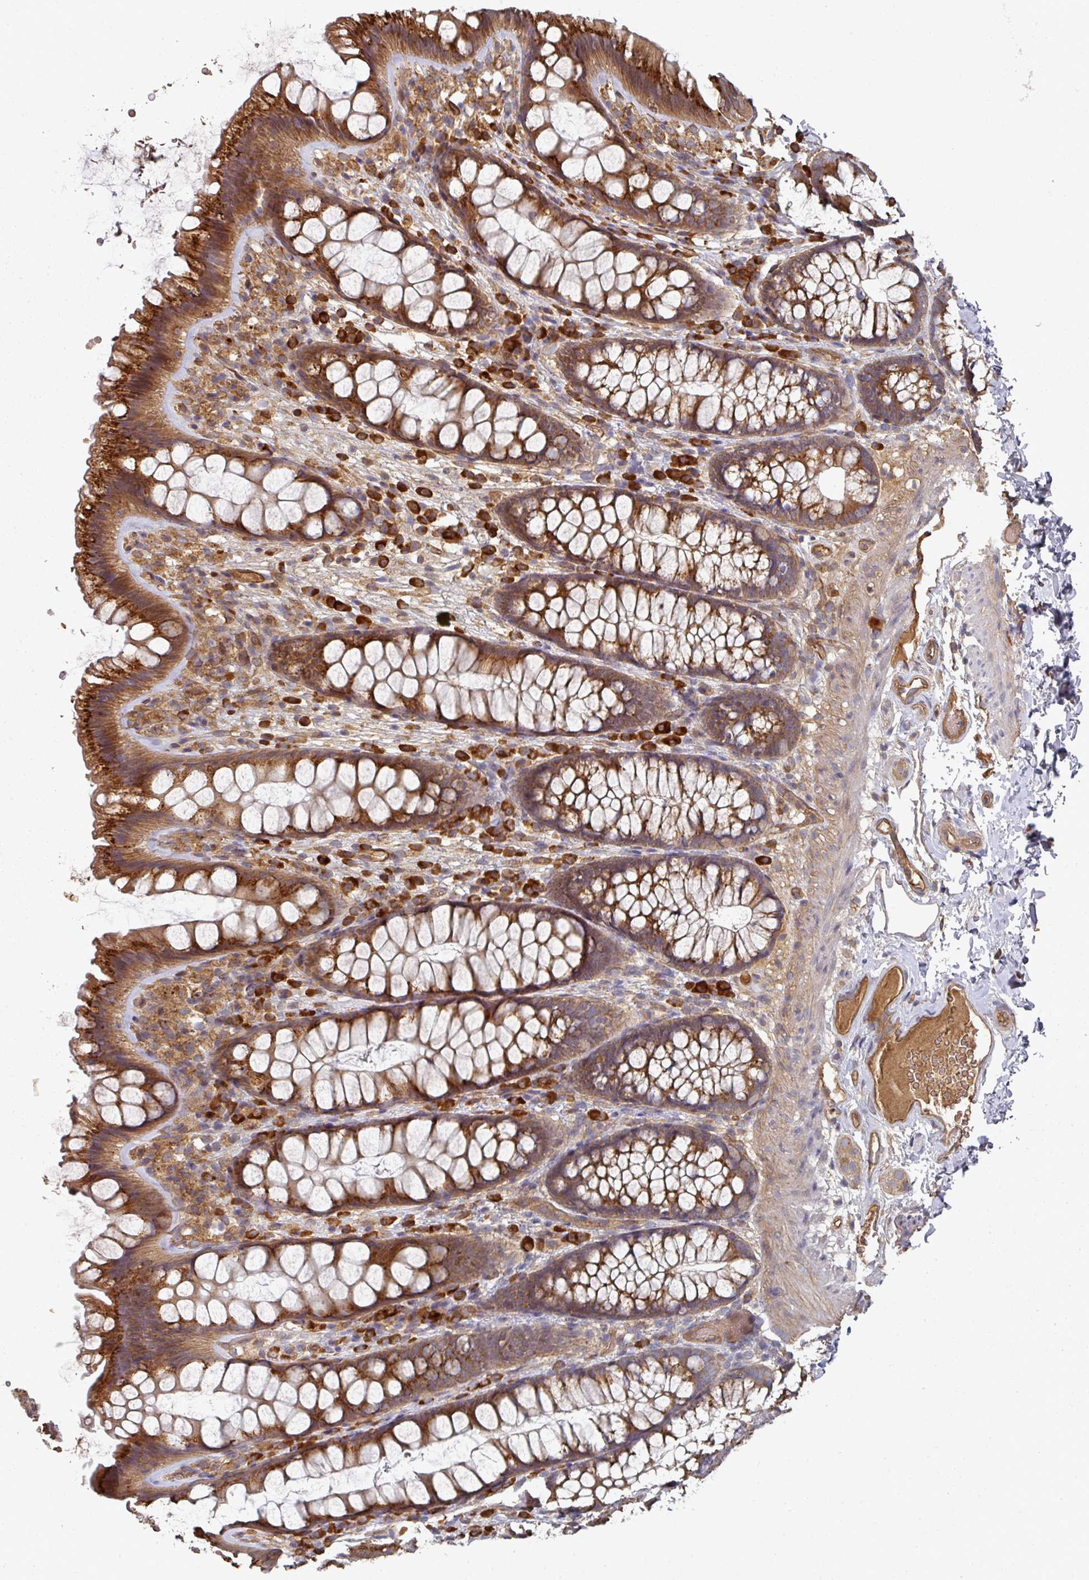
{"staining": {"intensity": "moderate", "quantity": ">75%", "location": "cytoplasmic/membranous"}, "tissue": "colon", "cell_type": "Endothelial cells", "image_type": "normal", "snomed": [{"axis": "morphology", "description": "Normal tissue, NOS"}, {"axis": "topography", "description": "Colon"}], "caption": "The image exhibits immunohistochemical staining of unremarkable colon. There is moderate cytoplasmic/membranous positivity is present in about >75% of endothelial cells.", "gene": "EDEM2", "patient": {"sex": "male", "age": 46}}